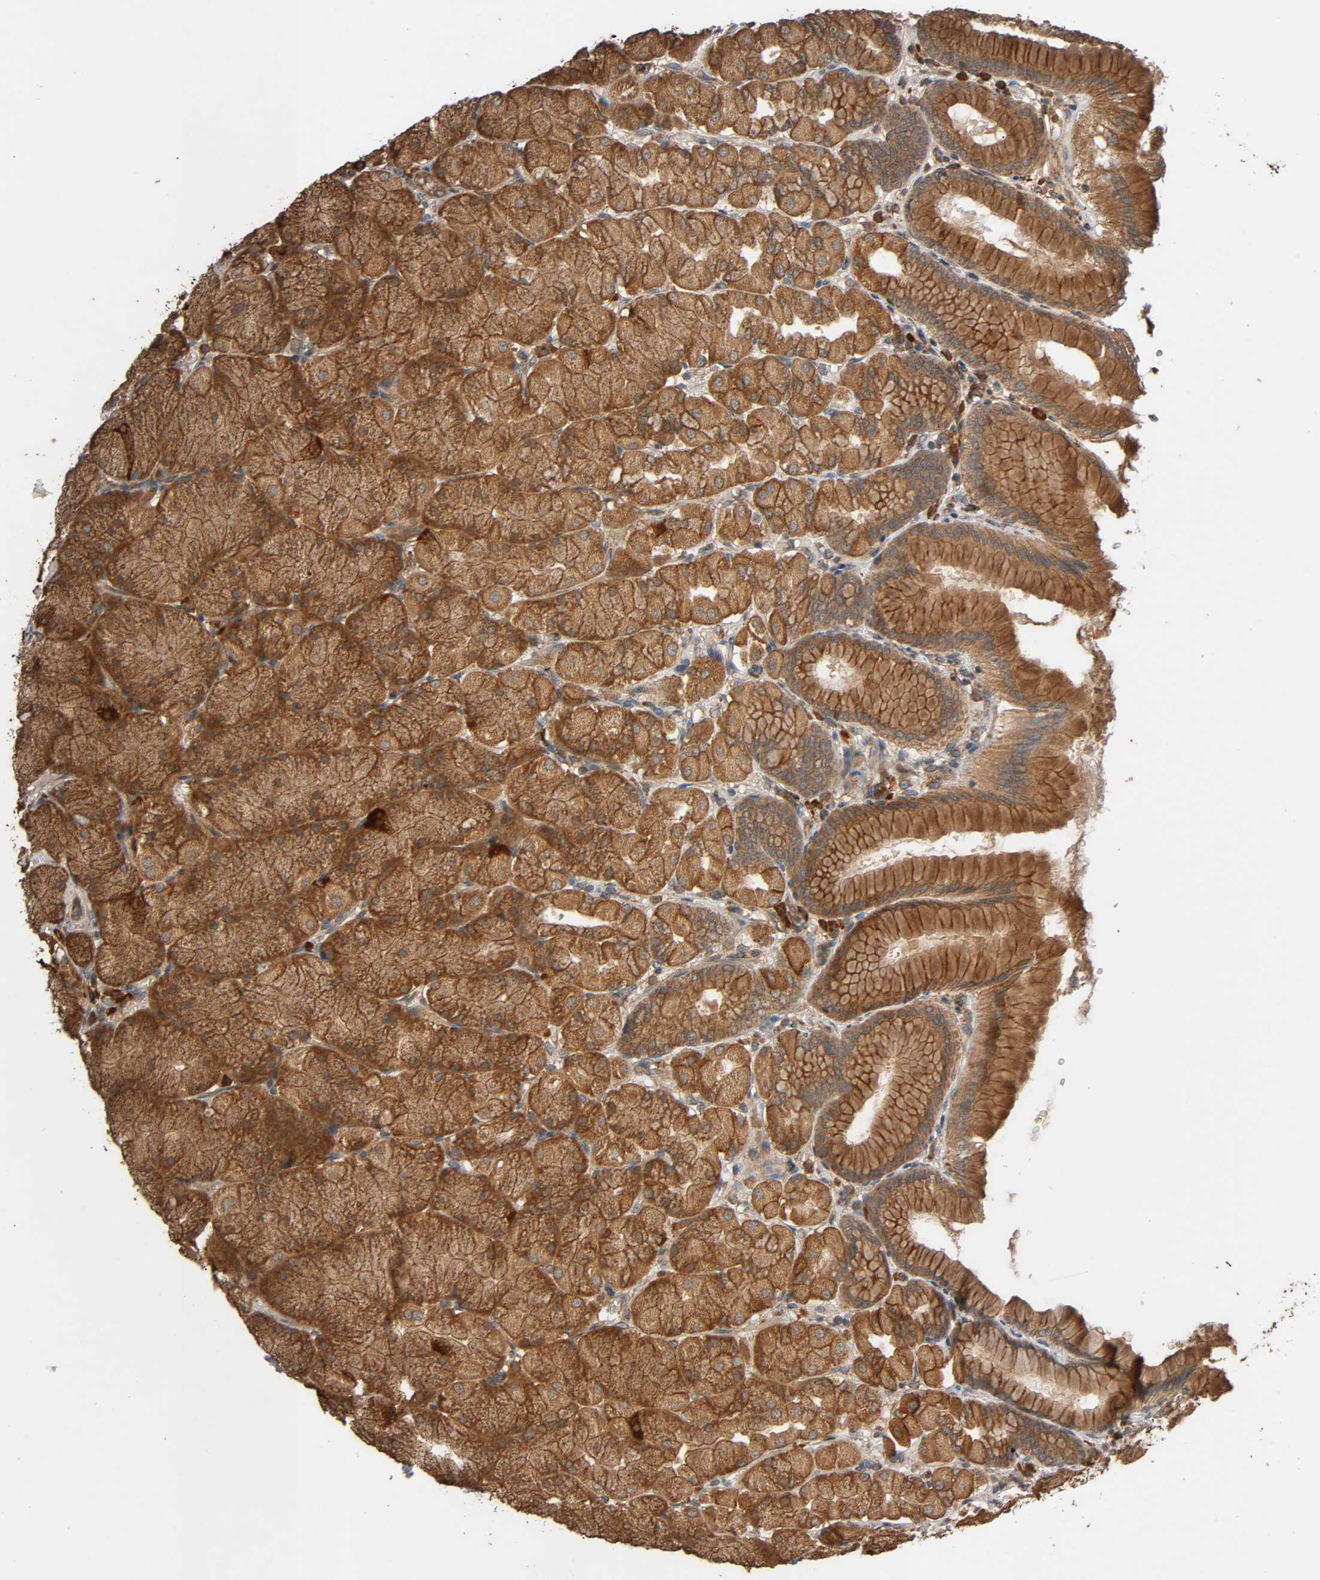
{"staining": {"intensity": "strong", "quantity": ">75%", "location": "cytoplasmic/membranous"}, "tissue": "stomach", "cell_type": "Glandular cells", "image_type": "normal", "snomed": [{"axis": "morphology", "description": "Normal tissue, NOS"}, {"axis": "topography", "description": "Stomach, upper"}], "caption": "Glandular cells demonstrate high levels of strong cytoplasmic/membranous expression in approximately >75% of cells in unremarkable stomach.", "gene": "MAP3K8", "patient": {"sex": "female", "age": 56}}